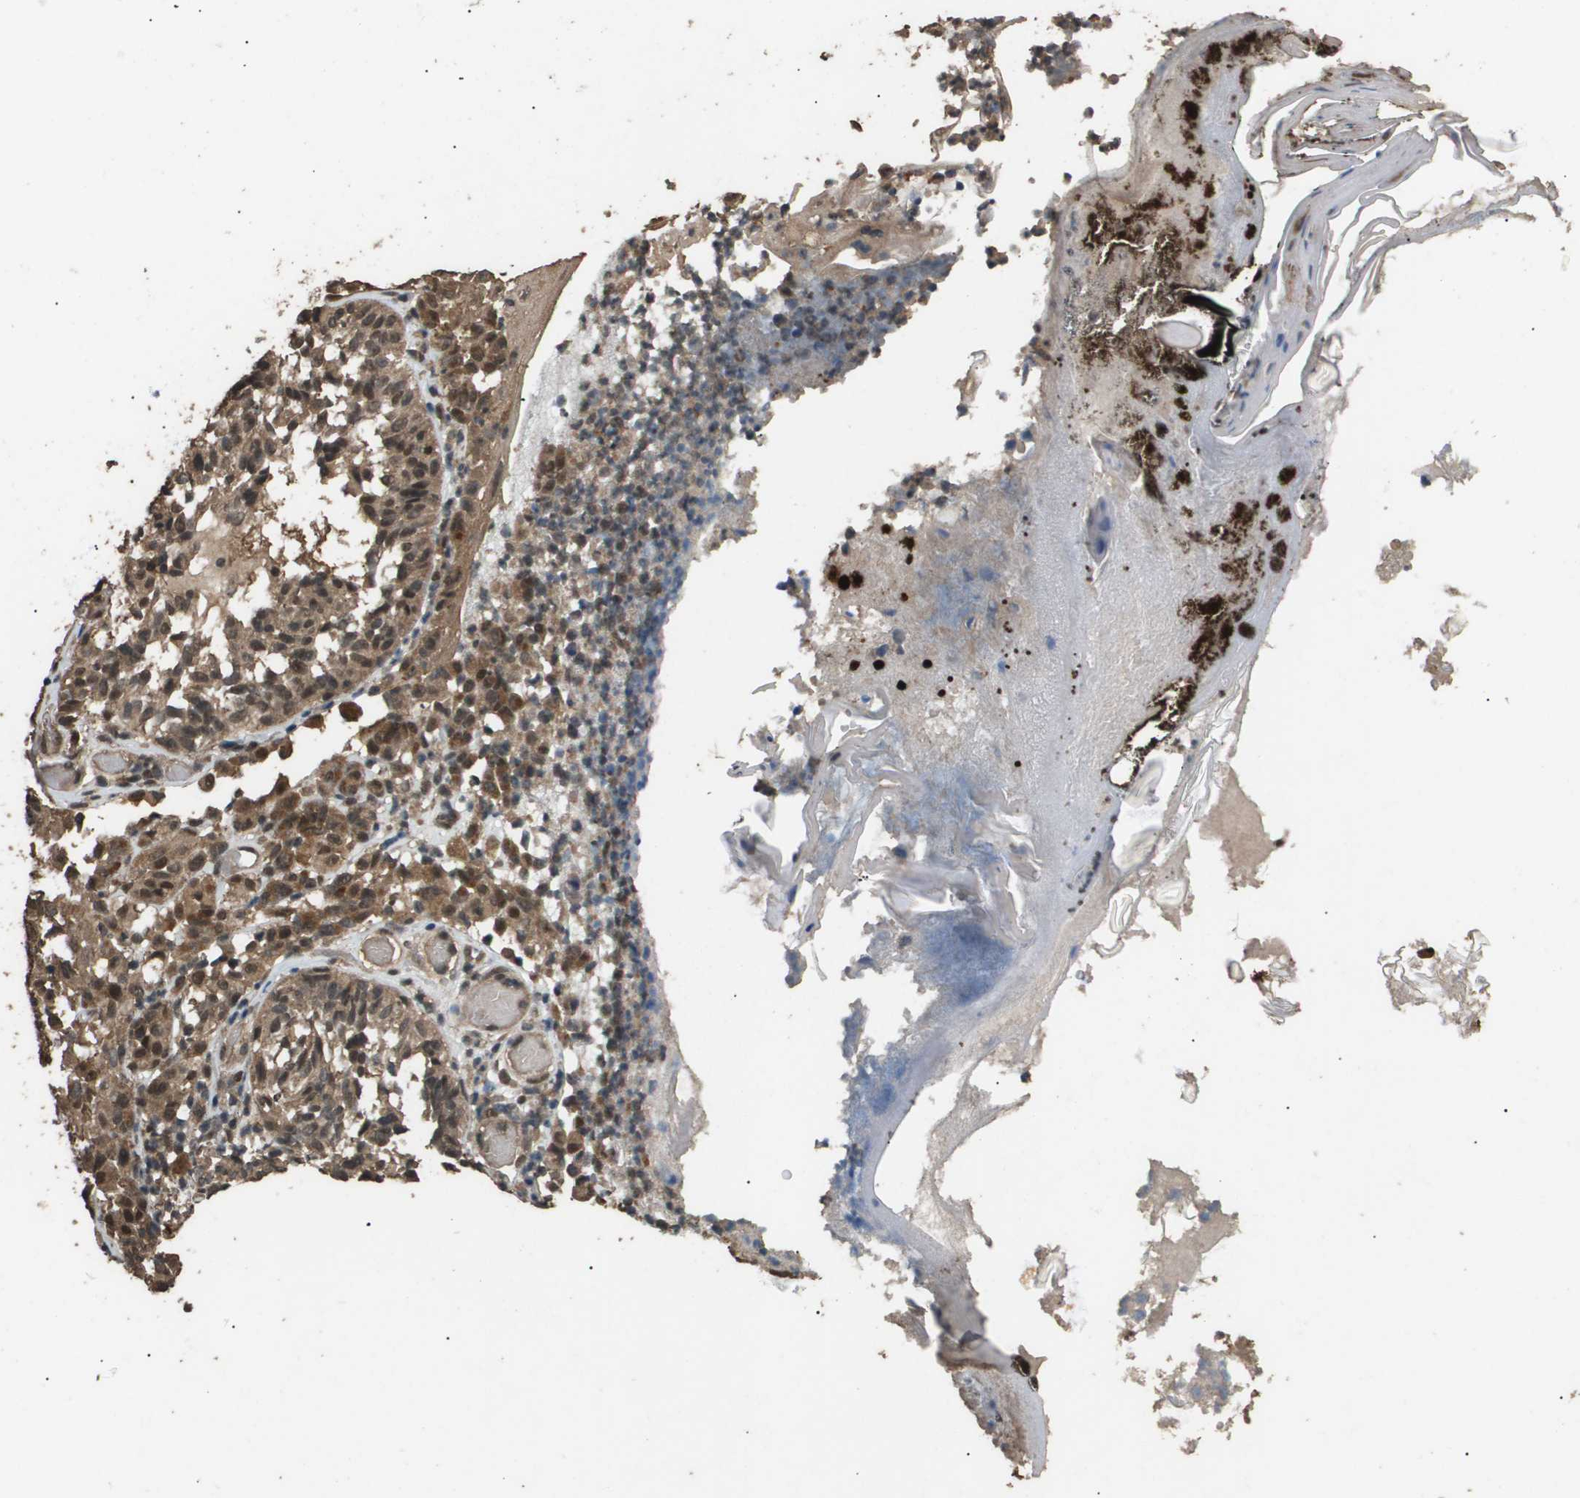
{"staining": {"intensity": "moderate", "quantity": ">75%", "location": "cytoplasmic/membranous,nuclear"}, "tissue": "melanoma", "cell_type": "Tumor cells", "image_type": "cancer", "snomed": [{"axis": "morphology", "description": "Malignant melanoma, NOS"}, {"axis": "topography", "description": "Skin"}], "caption": "Malignant melanoma tissue reveals moderate cytoplasmic/membranous and nuclear positivity in approximately >75% of tumor cells", "gene": "ING1", "patient": {"sex": "female", "age": 46}}